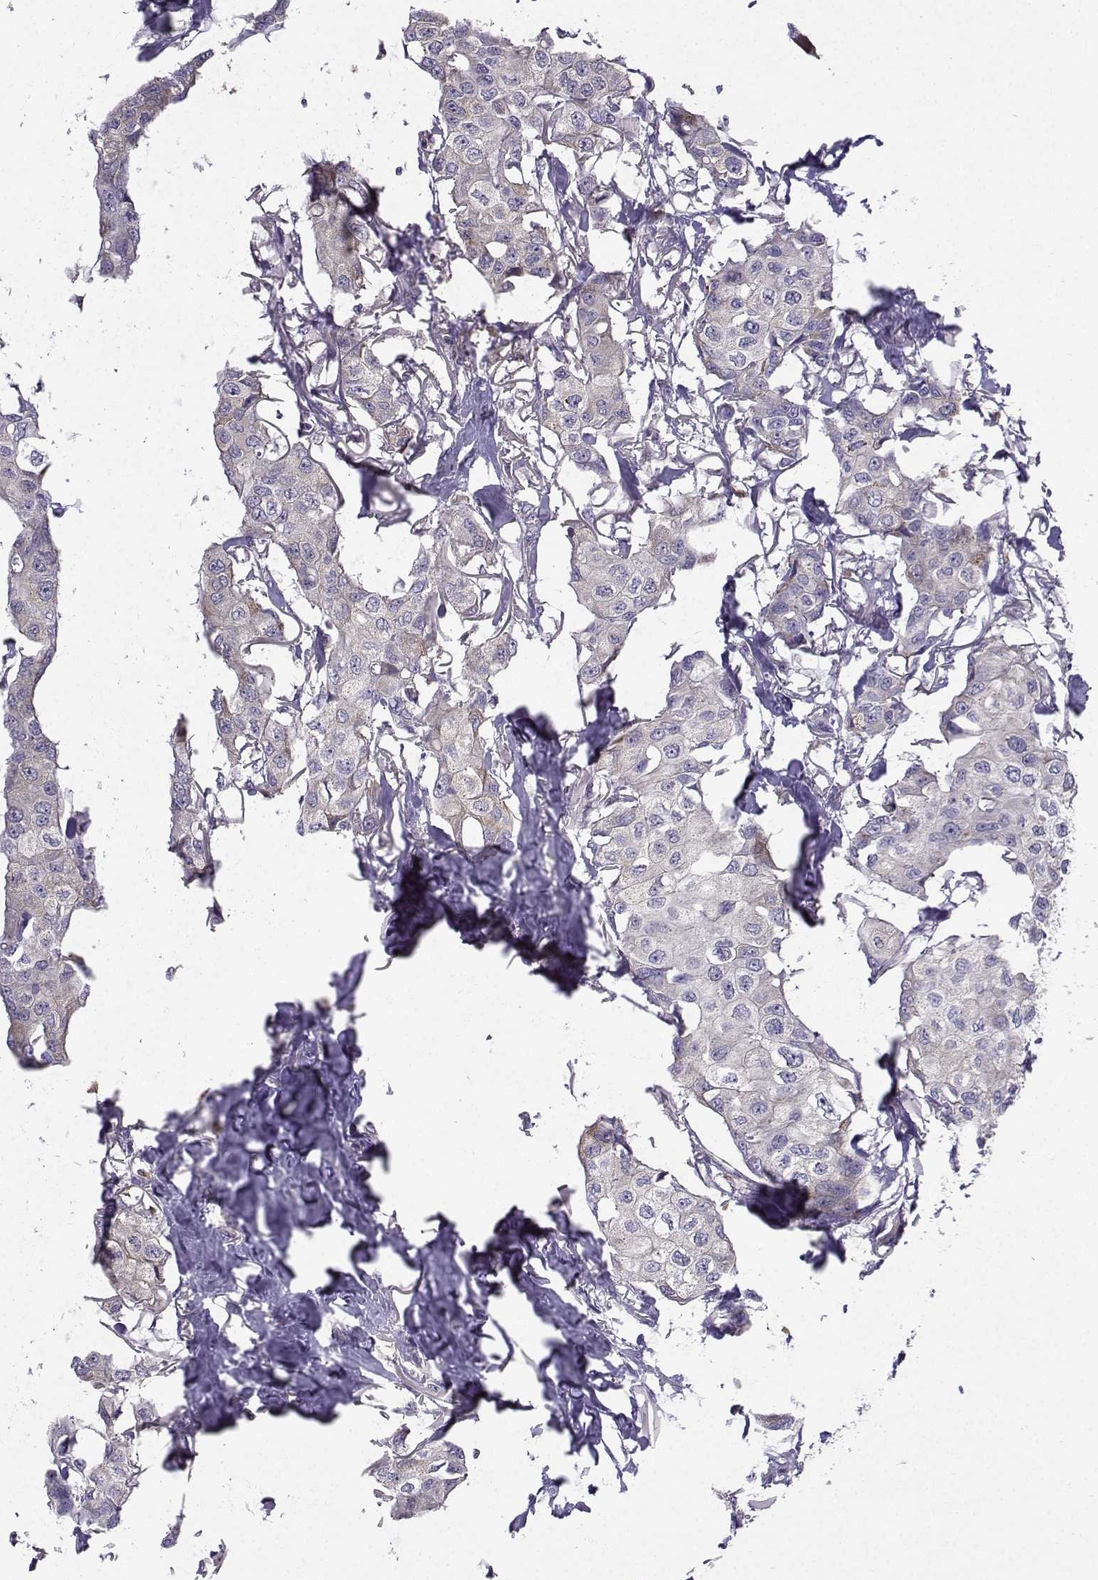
{"staining": {"intensity": "weak", "quantity": "<25%", "location": "cytoplasmic/membranous"}, "tissue": "breast cancer", "cell_type": "Tumor cells", "image_type": "cancer", "snomed": [{"axis": "morphology", "description": "Duct carcinoma"}, {"axis": "topography", "description": "Breast"}], "caption": "An image of breast cancer stained for a protein displays no brown staining in tumor cells.", "gene": "STXBP5", "patient": {"sex": "female", "age": 80}}